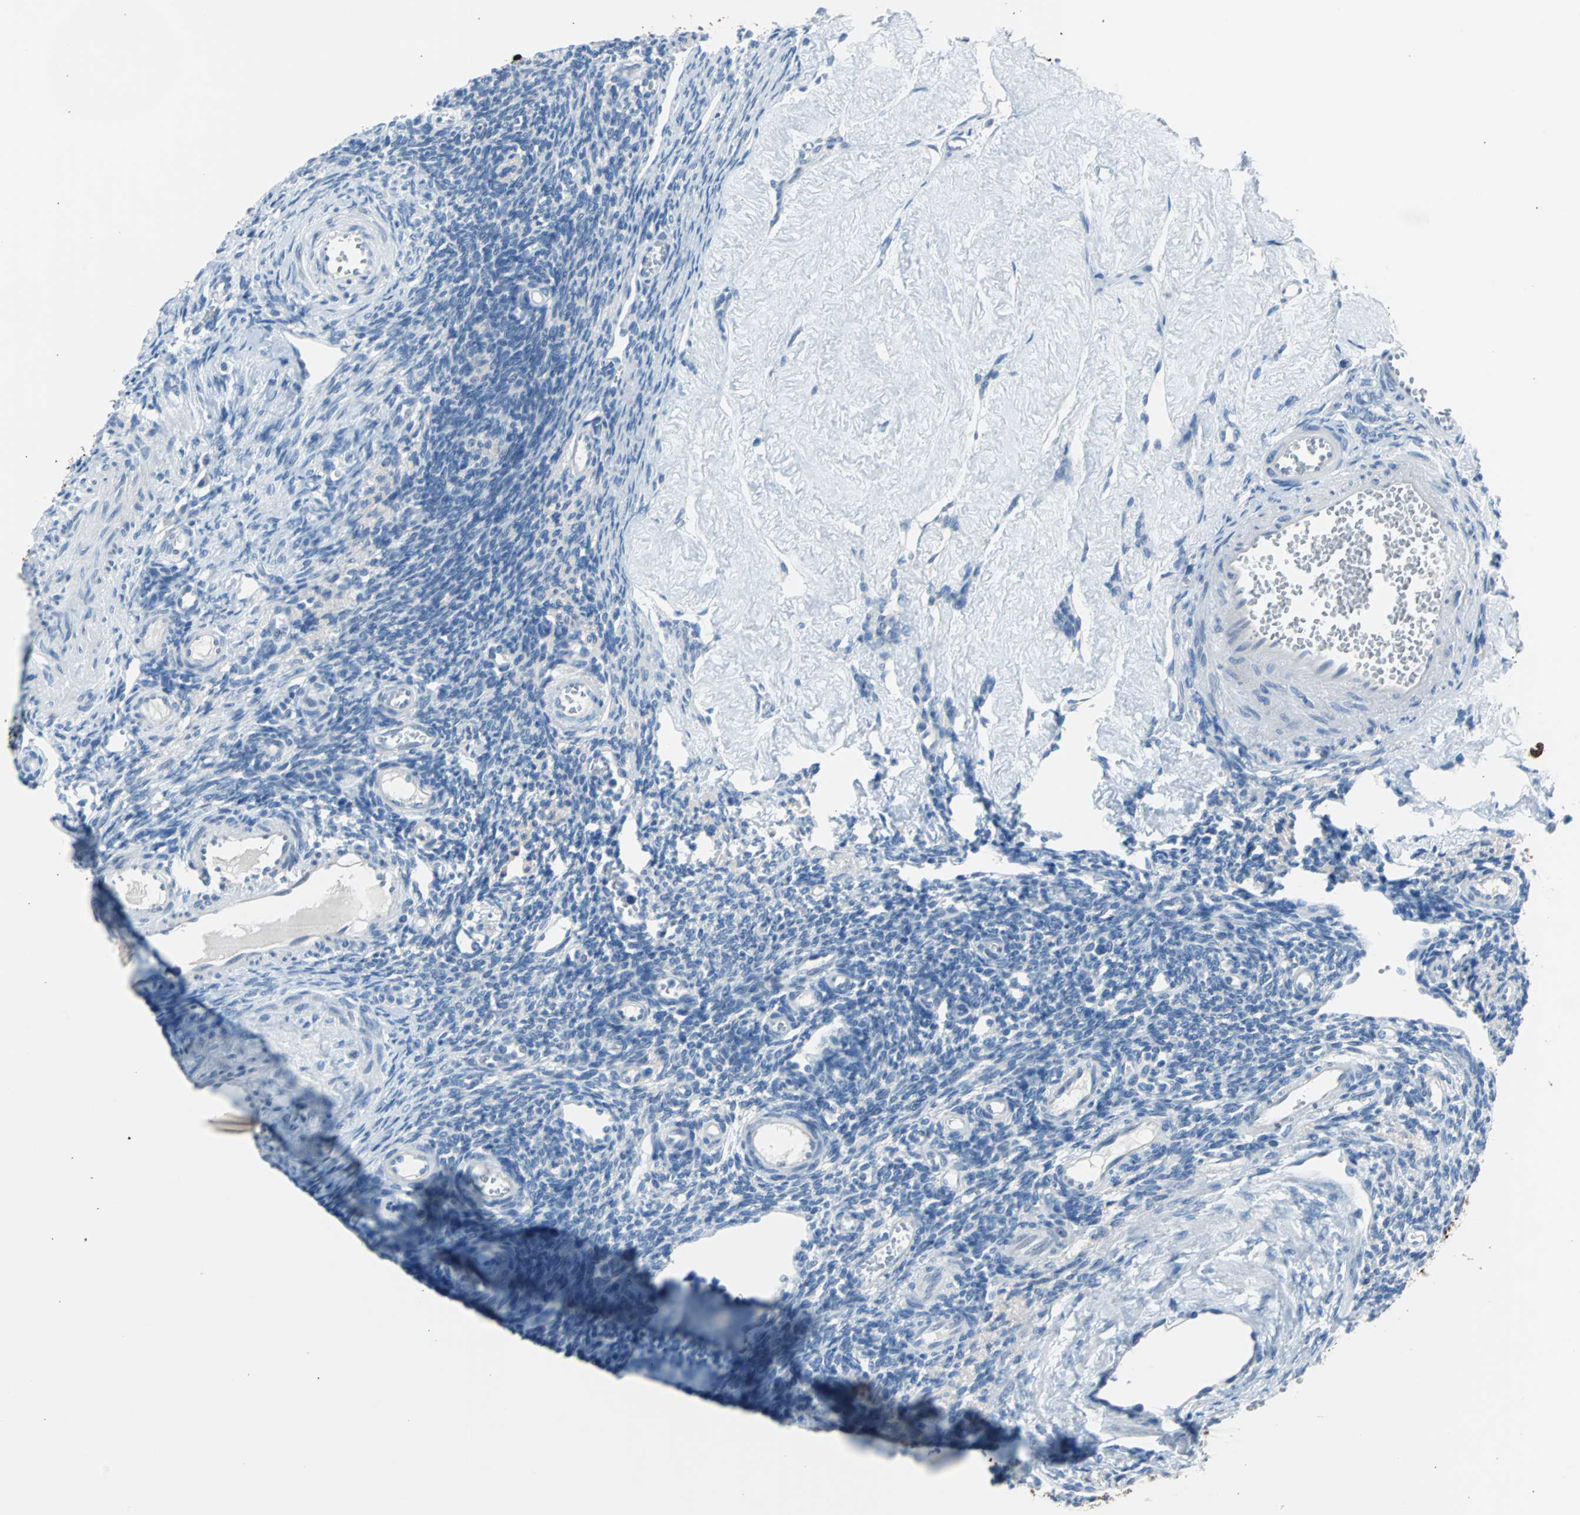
{"staining": {"intensity": "negative", "quantity": "none", "location": "none"}, "tissue": "ovary", "cell_type": "Ovarian stroma cells", "image_type": "normal", "snomed": [{"axis": "morphology", "description": "Normal tissue, NOS"}, {"axis": "topography", "description": "Ovary"}], "caption": "Ovarian stroma cells are negative for brown protein staining in unremarkable ovary. (DAB (3,3'-diaminobenzidine) immunohistochemistry (IHC) with hematoxylin counter stain).", "gene": "KRT7", "patient": {"sex": "female", "age": 33}}